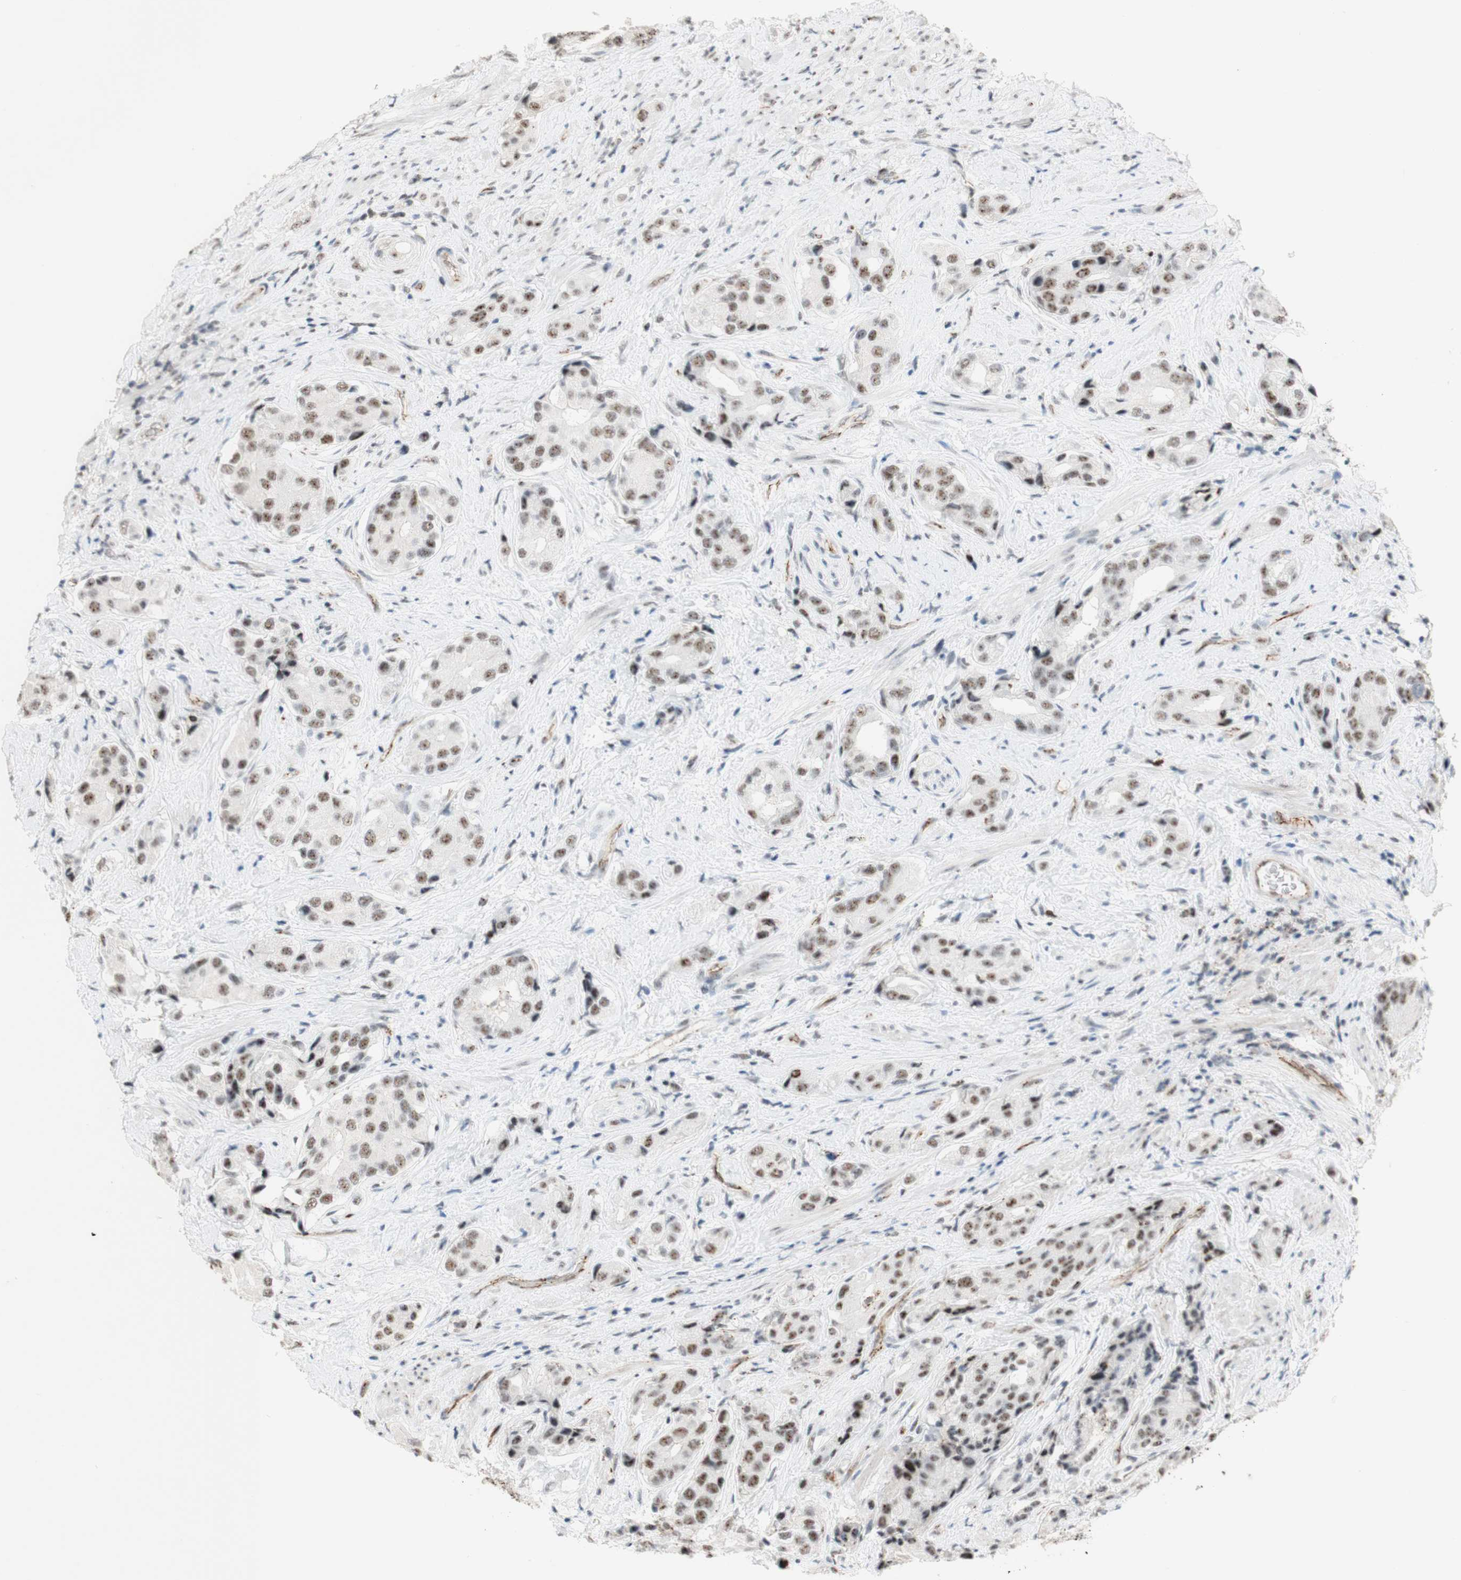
{"staining": {"intensity": "weak", "quantity": ">75%", "location": "nuclear"}, "tissue": "prostate cancer", "cell_type": "Tumor cells", "image_type": "cancer", "snomed": [{"axis": "morphology", "description": "Adenocarcinoma, High grade"}, {"axis": "topography", "description": "Prostate"}], "caption": "Immunohistochemistry (DAB (3,3'-diaminobenzidine)) staining of human prostate adenocarcinoma (high-grade) demonstrates weak nuclear protein expression in approximately >75% of tumor cells.", "gene": "SAP18", "patient": {"sex": "male", "age": 71}}